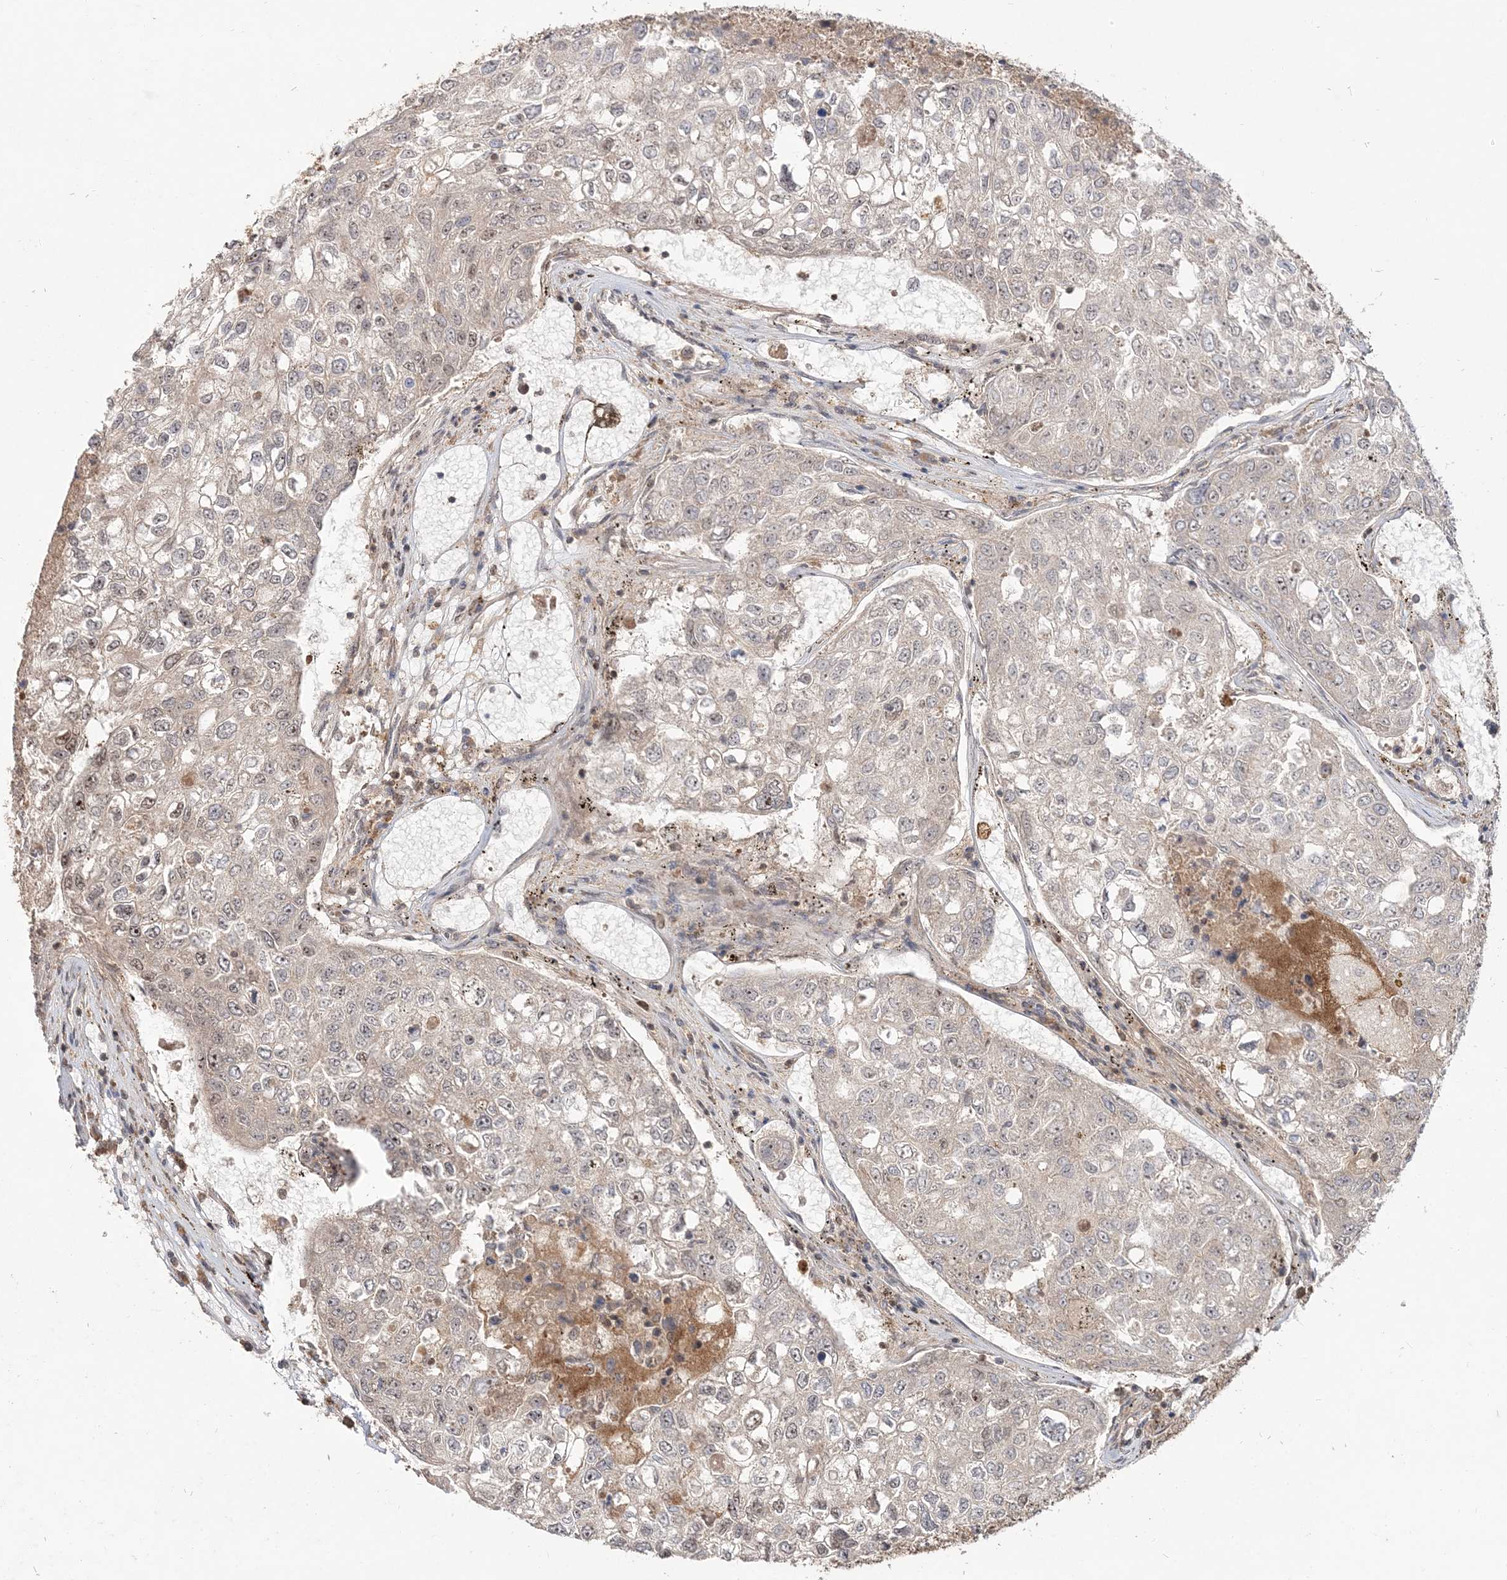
{"staining": {"intensity": "negative", "quantity": "none", "location": "none"}, "tissue": "urothelial cancer", "cell_type": "Tumor cells", "image_type": "cancer", "snomed": [{"axis": "morphology", "description": "Urothelial carcinoma, High grade"}, {"axis": "topography", "description": "Lymph node"}, {"axis": "topography", "description": "Urinary bladder"}], "caption": "Tumor cells show no significant staining in urothelial carcinoma (high-grade). The staining was performed using DAB to visualize the protein expression in brown, while the nuclei were stained in blue with hematoxylin (Magnification: 20x).", "gene": "CAB39", "patient": {"sex": "male", "age": 51}}